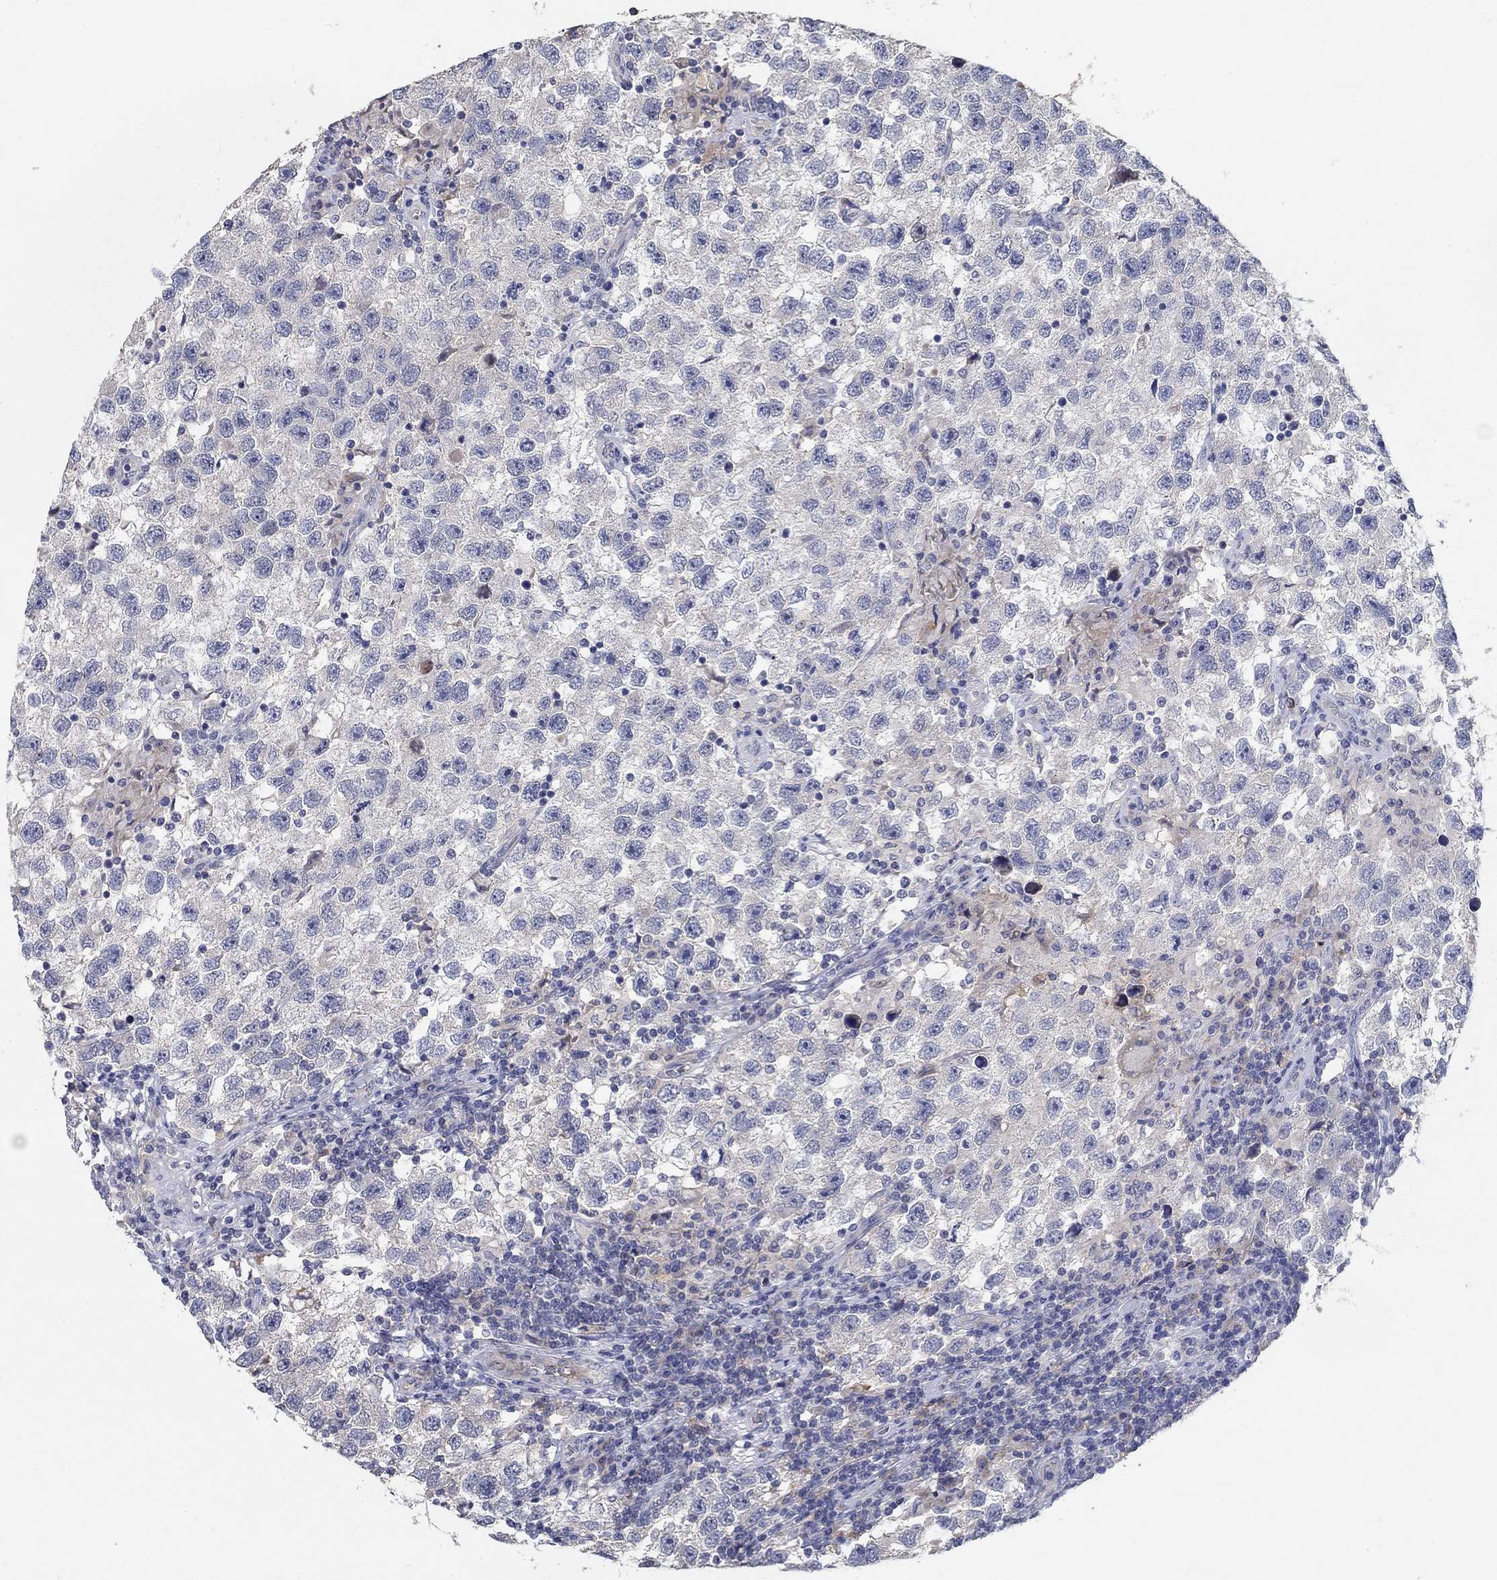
{"staining": {"intensity": "negative", "quantity": "none", "location": "none"}, "tissue": "testis cancer", "cell_type": "Tumor cells", "image_type": "cancer", "snomed": [{"axis": "morphology", "description": "Seminoma, NOS"}, {"axis": "topography", "description": "Testis"}], "caption": "An image of human testis cancer (seminoma) is negative for staining in tumor cells.", "gene": "PROZ", "patient": {"sex": "male", "age": 26}}